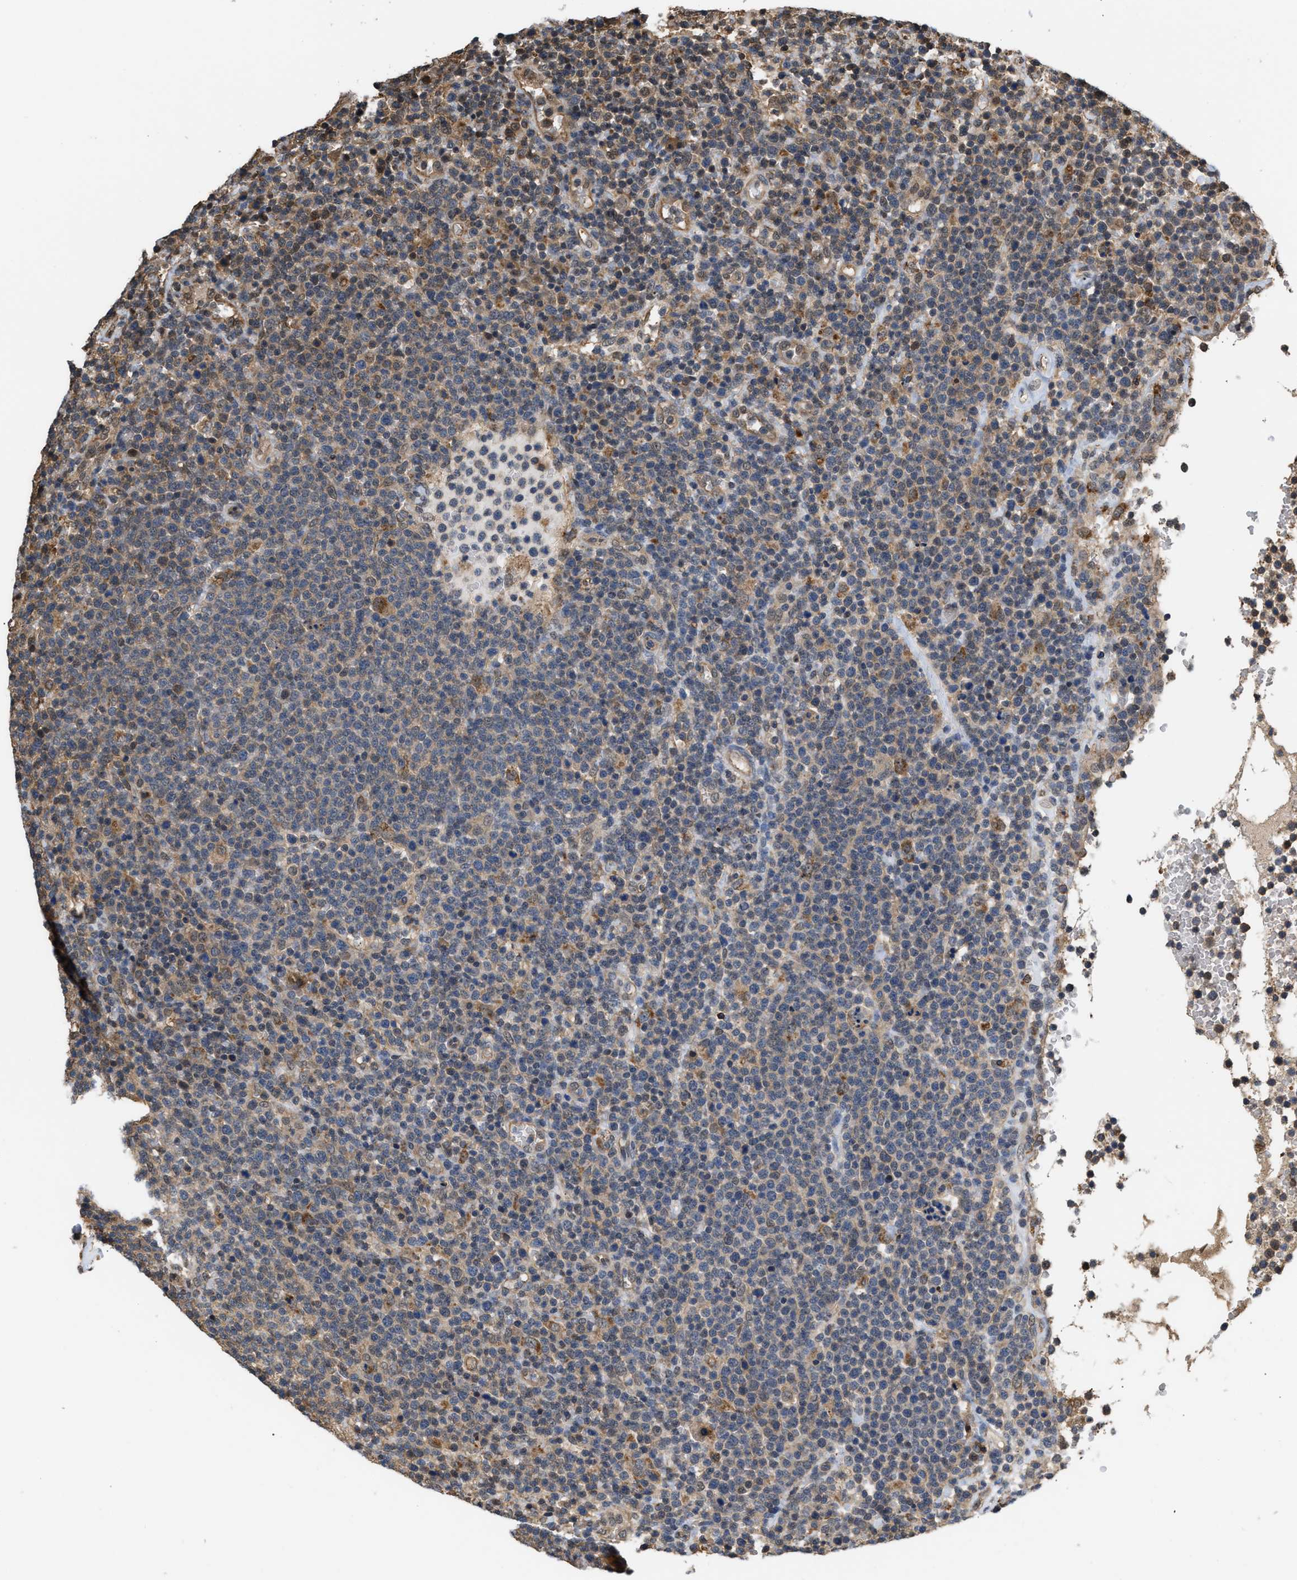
{"staining": {"intensity": "negative", "quantity": "none", "location": "none"}, "tissue": "lymphoma", "cell_type": "Tumor cells", "image_type": "cancer", "snomed": [{"axis": "morphology", "description": "Malignant lymphoma, non-Hodgkin's type, High grade"}, {"axis": "topography", "description": "Lymph node"}], "caption": "Lymphoma was stained to show a protein in brown. There is no significant expression in tumor cells. (Stains: DAB (3,3'-diaminobenzidine) IHC with hematoxylin counter stain, Microscopy: brightfield microscopy at high magnification).", "gene": "SCAI", "patient": {"sex": "male", "age": 61}}